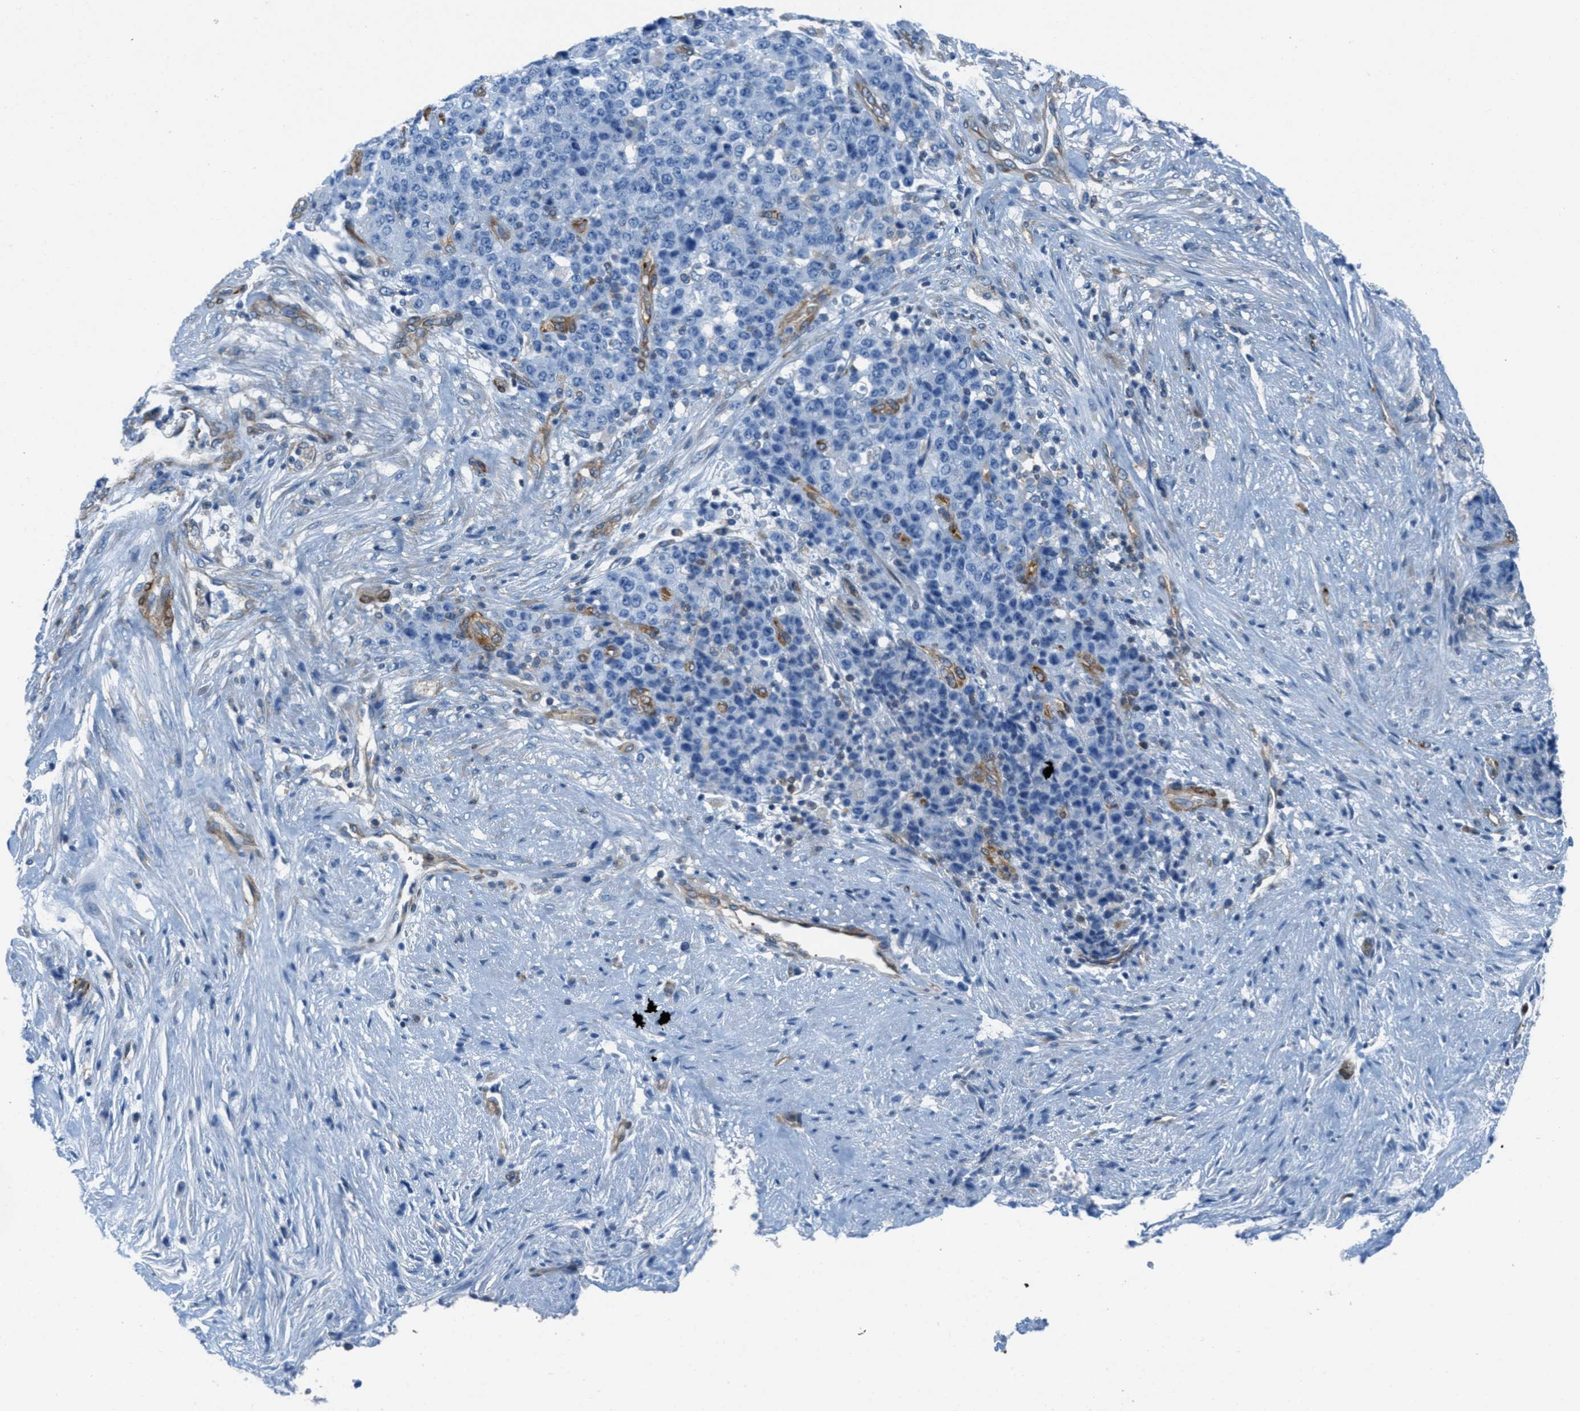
{"staining": {"intensity": "negative", "quantity": "none", "location": "none"}, "tissue": "stomach cancer", "cell_type": "Tumor cells", "image_type": "cancer", "snomed": [{"axis": "morphology", "description": "Adenocarcinoma, NOS"}, {"axis": "topography", "description": "Stomach"}], "caption": "The photomicrograph shows no significant expression in tumor cells of adenocarcinoma (stomach).", "gene": "MAPRE2", "patient": {"sex": "female", "age": 73}}